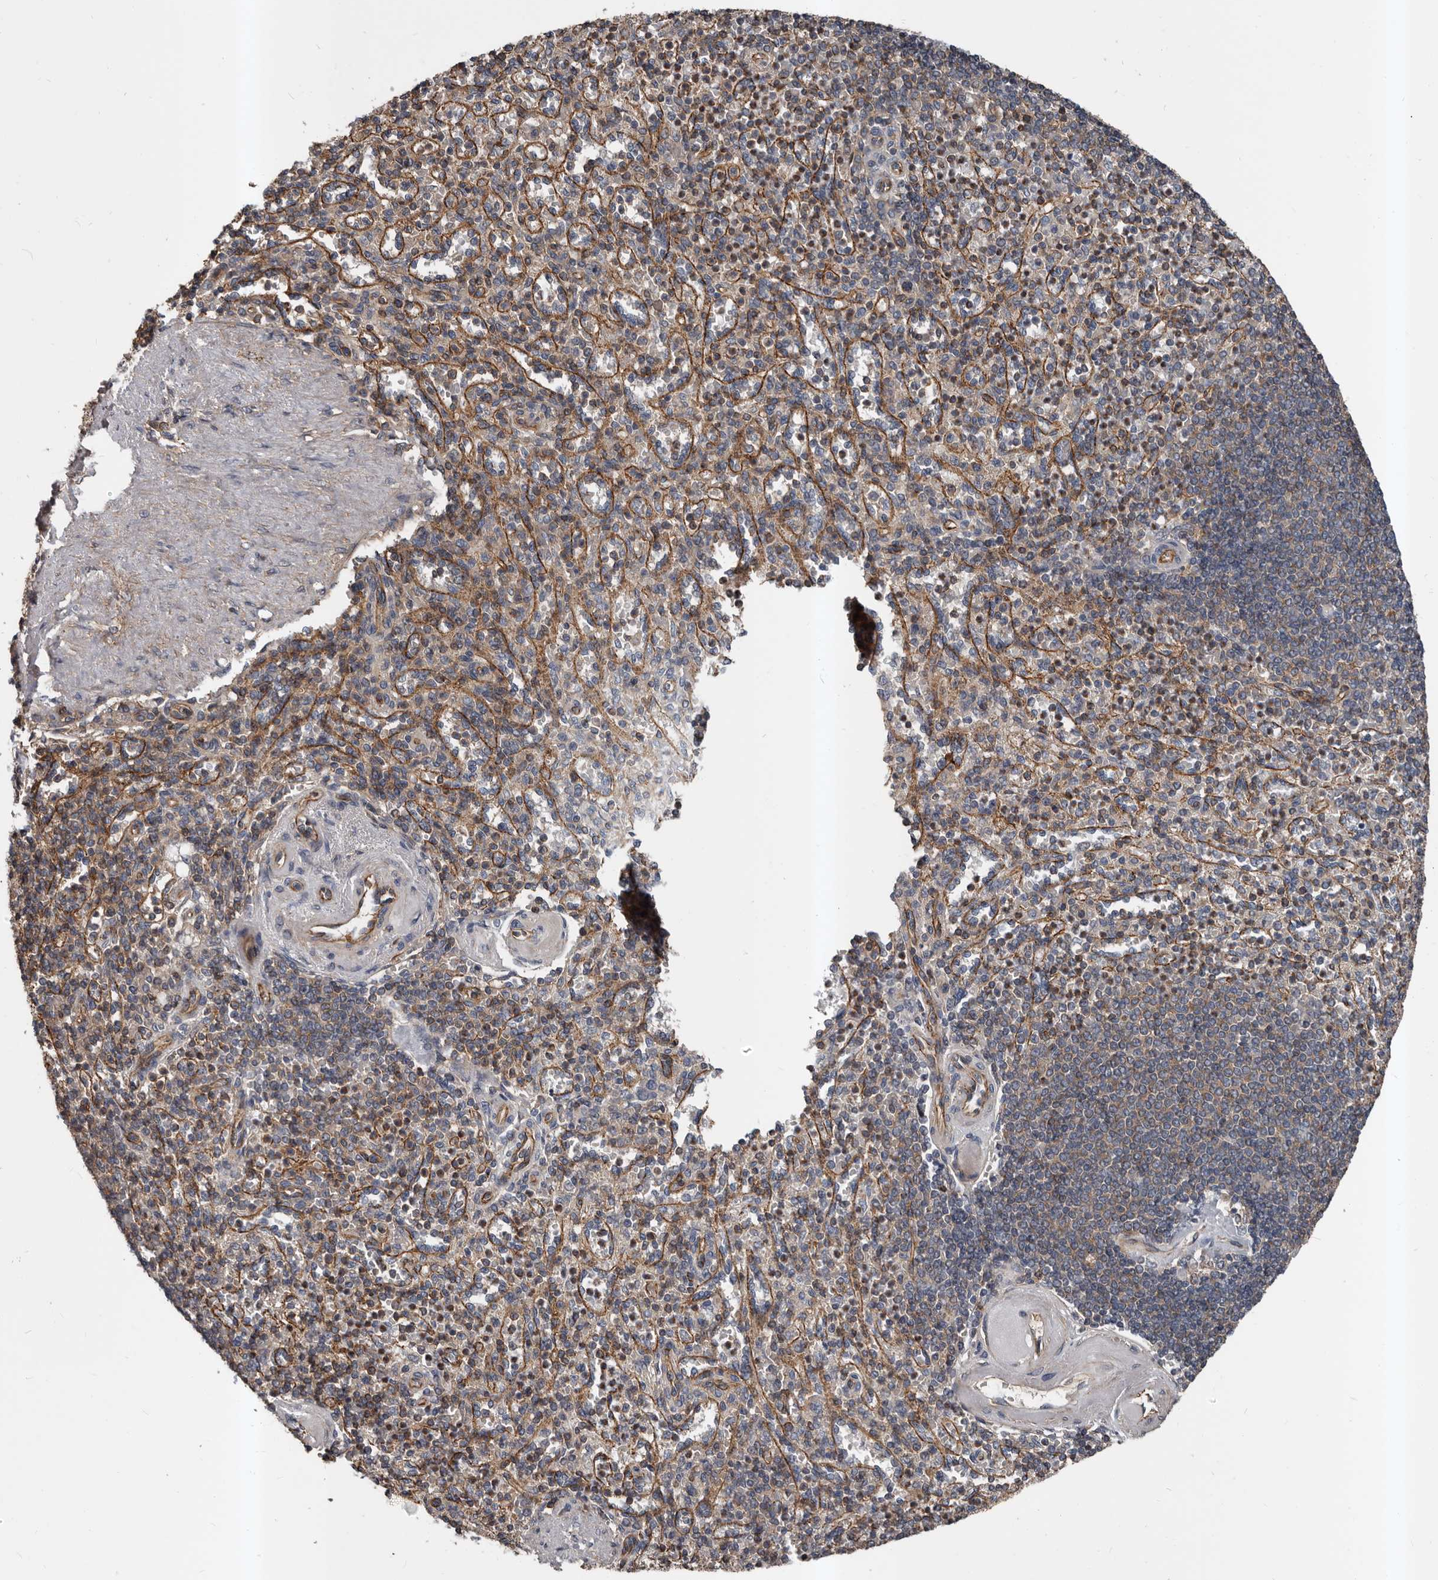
{"staining": {"intensity": "moderate", "quantity": "25%-75%", "location": "cytoplasmic/membranous"}, "tissue": "spleen", "cell_type": "Cells in red pulp", "image_type": "normal", "snomed": [{"axis": "morphology", "description": "Normal tissue, NOS"}, {"axis": "topography", "description": "Spleen"}], "caption": "Spleen stained with DAB (3,3'-diaminobenzidine) IHC demonstrates medium levels of moderate cytoplasmic/membranous staining in approximately 25%-75% of cells in red pulp. Immunohistochemistry (ihc) stains the protein in brown and the nuclei are stained blue.", "gene": "PNRC2", "patient": {"sex": "female", "age": 74}}